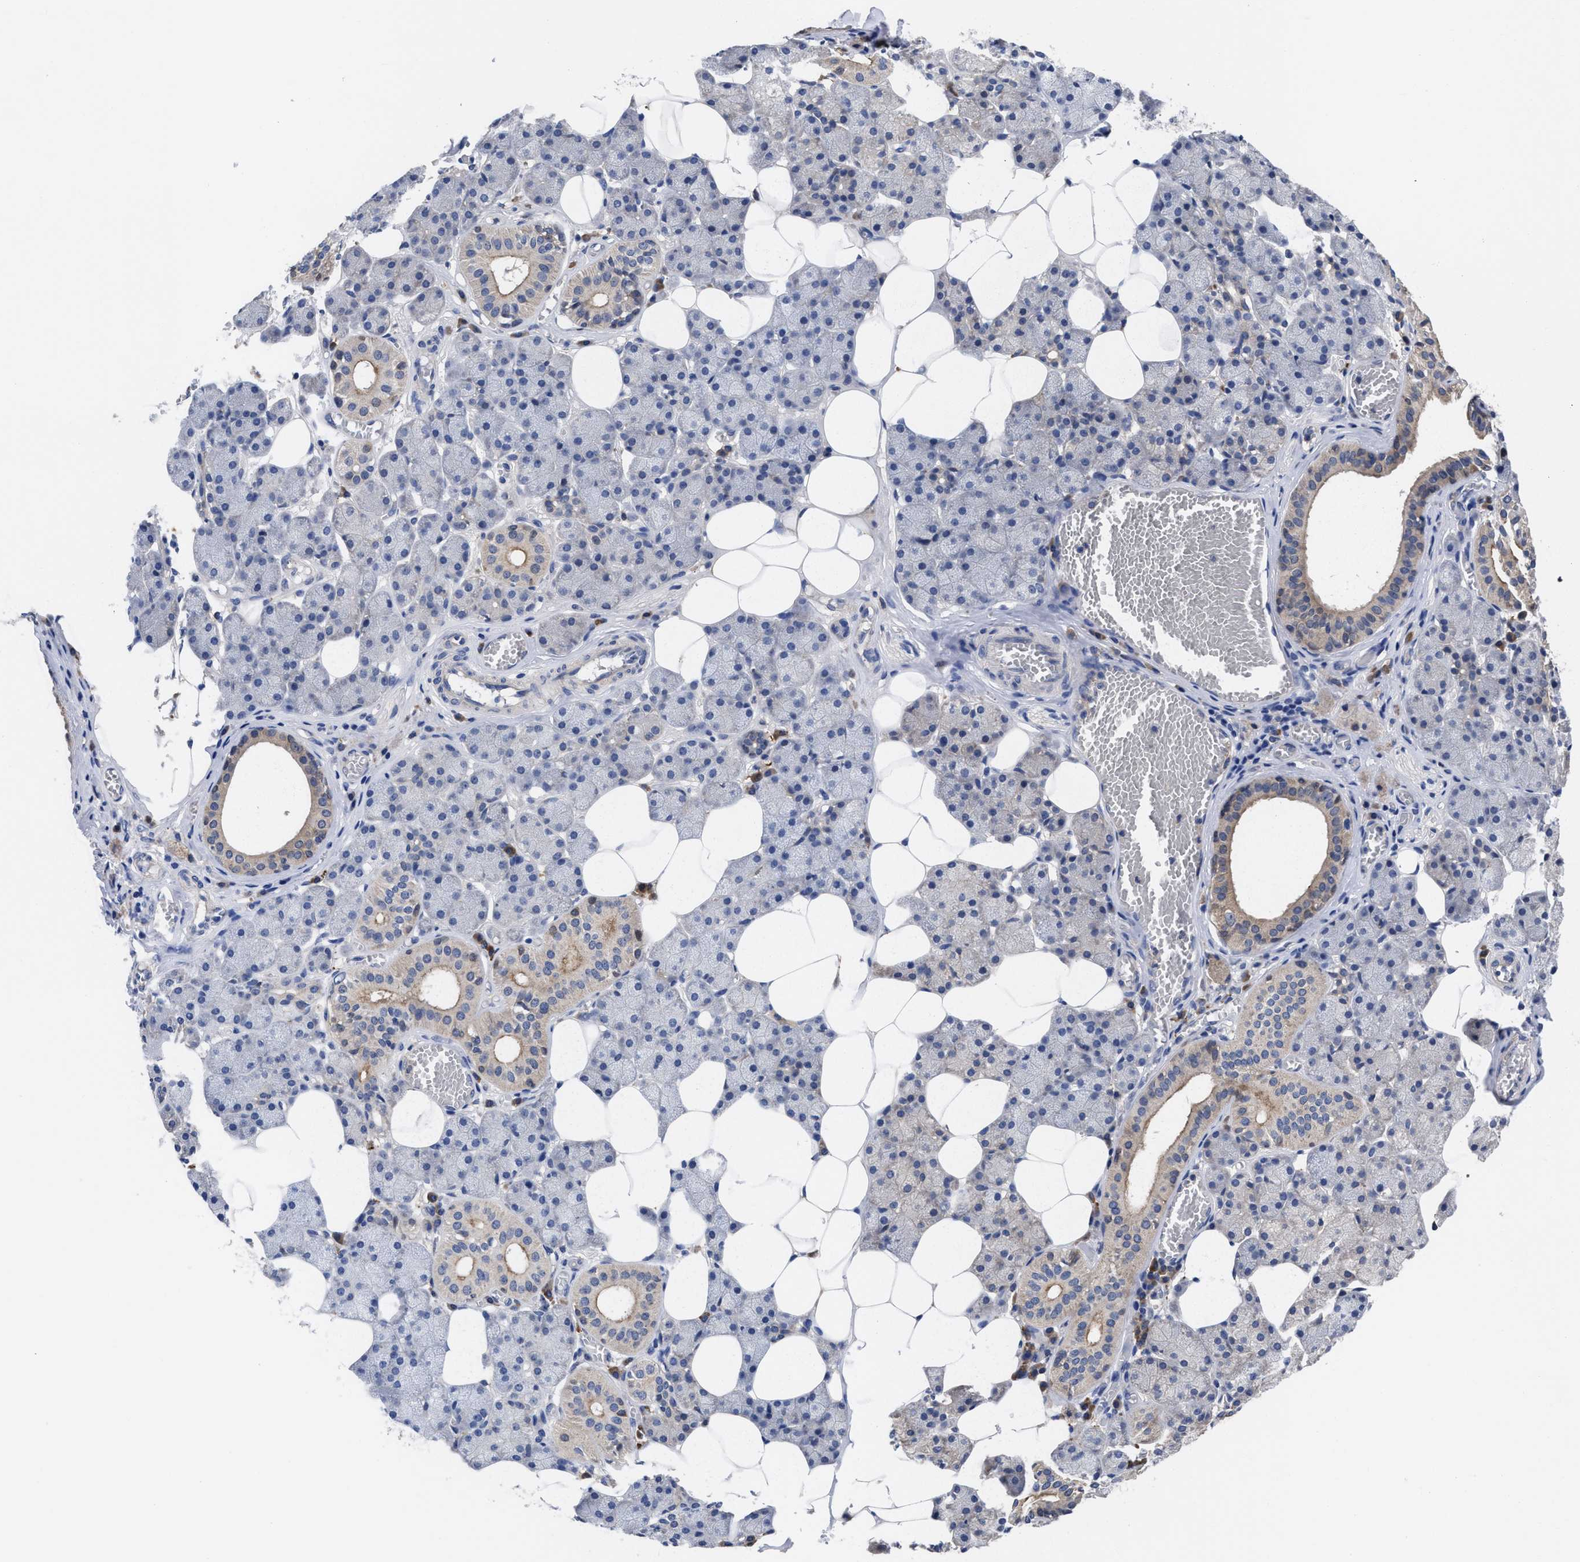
{"staining": {"intensity": "weak", "quantity": "25%-75%", "location": "cytoplasmic/membranous"}, "tissue": "salivary gland", "cell_type": "Glandular cells", "image_type": "normal", "snomed": [{"axis": "morphology", "description": "Normal tissue, NOS"}, {"axis": "topography", "description": "Salivary gland"}], "caption": "Immunohistochemistry (DAB) staining of unremarkable salivary gland displays weak cytoplasmic/membranous protein positivity in about 25%-75% of glandular cells.", "gene": "TXNDC17", "patient": {"sex": "female", "age": 33}}